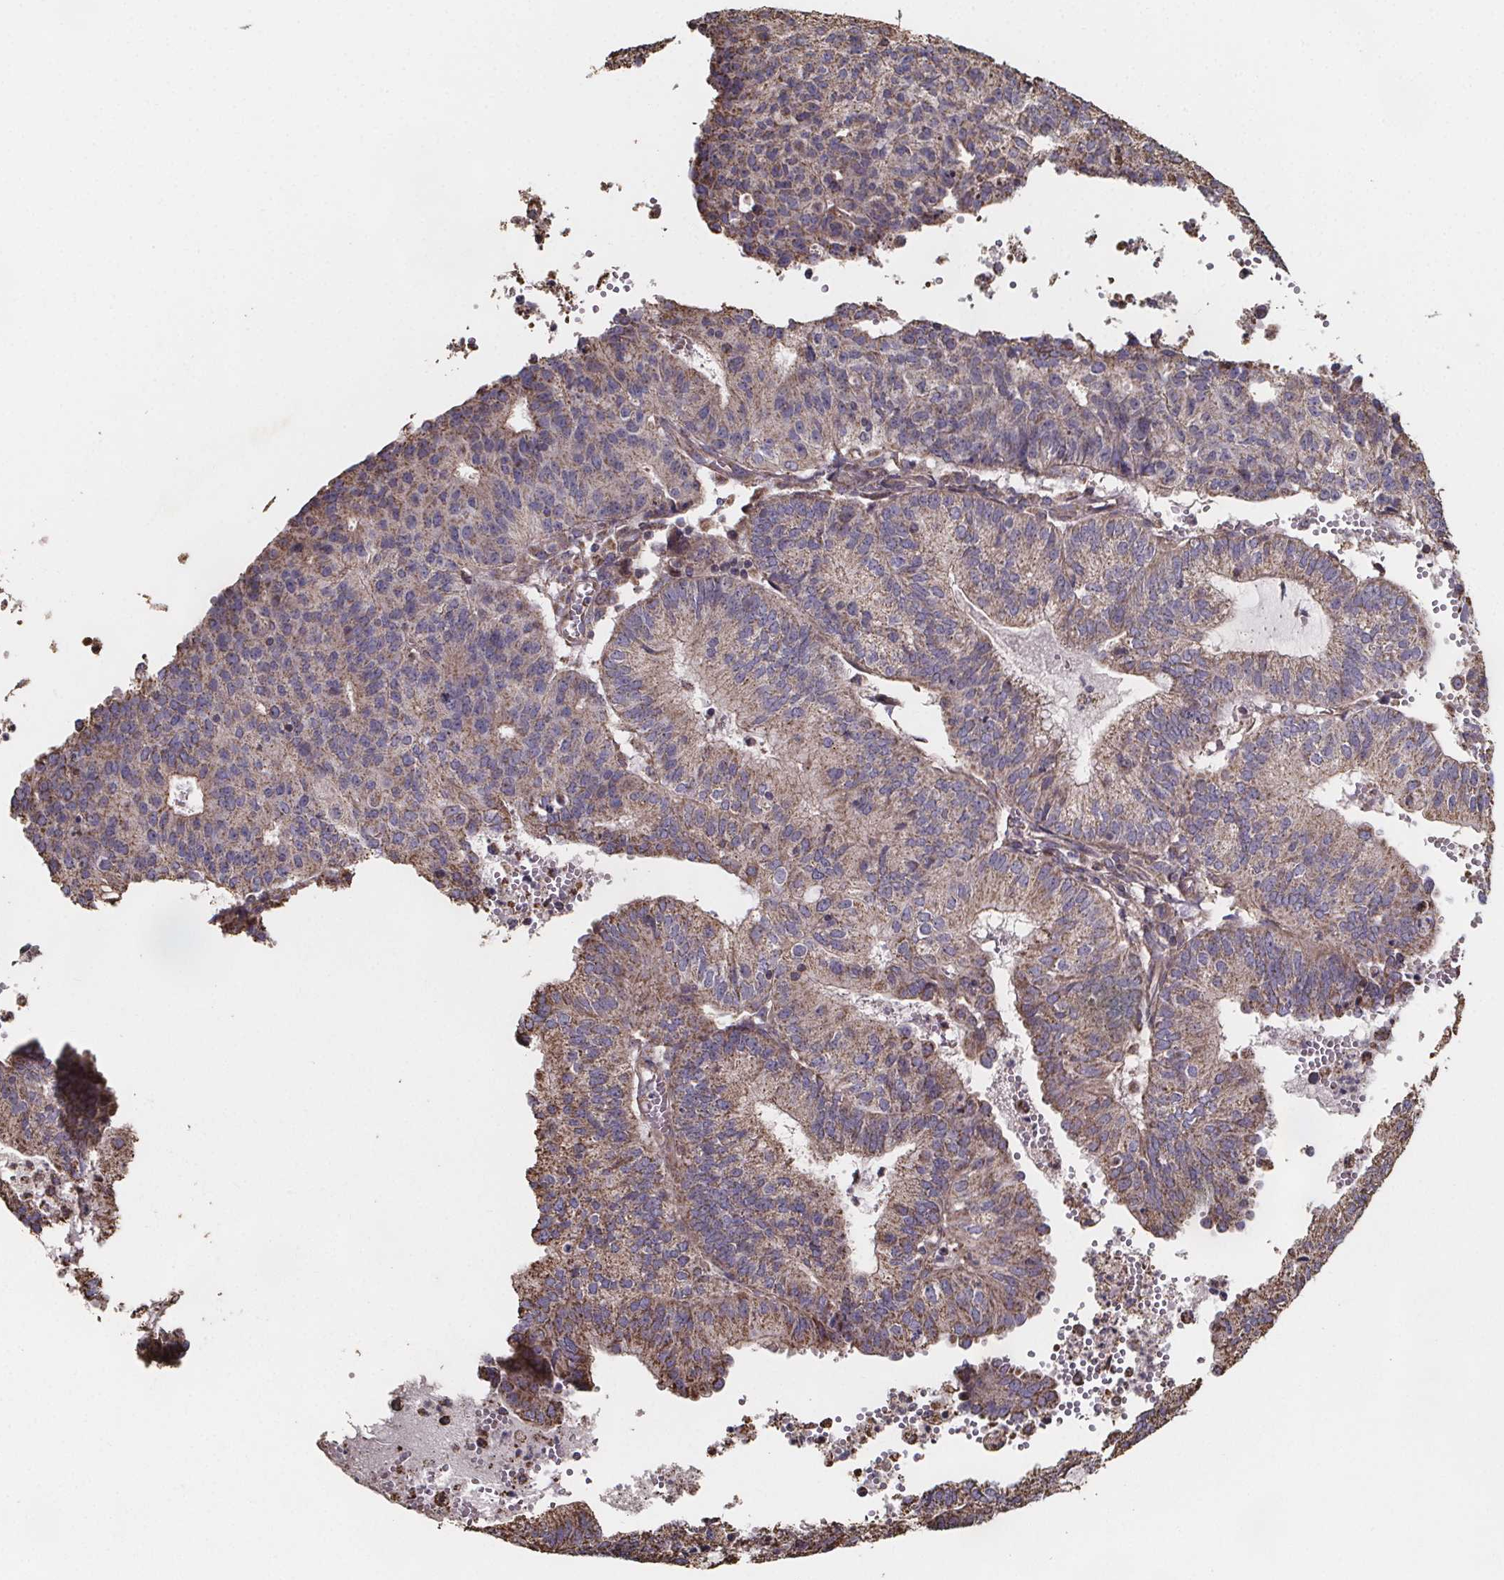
{"staining": {"intensity": "weak", "quantity": ">75%", "location": "cytoplasmic/membranous"}, "tissue": "endometrial cancer", "cell_type": "Tumor cells", "image_type": "cancer", "snomed": [{"axis": "morphology", "description": "Adenocarcinoma, NOS"}, {"axis": "topography", "description": "Endometrium"}], "caption": "Endometrial adenocarcinoma stained with a protein marker exhibits weak staining in tumor cells.", "gene": "SLC35D2", "patient": {"sex": "female", "age": 82}}